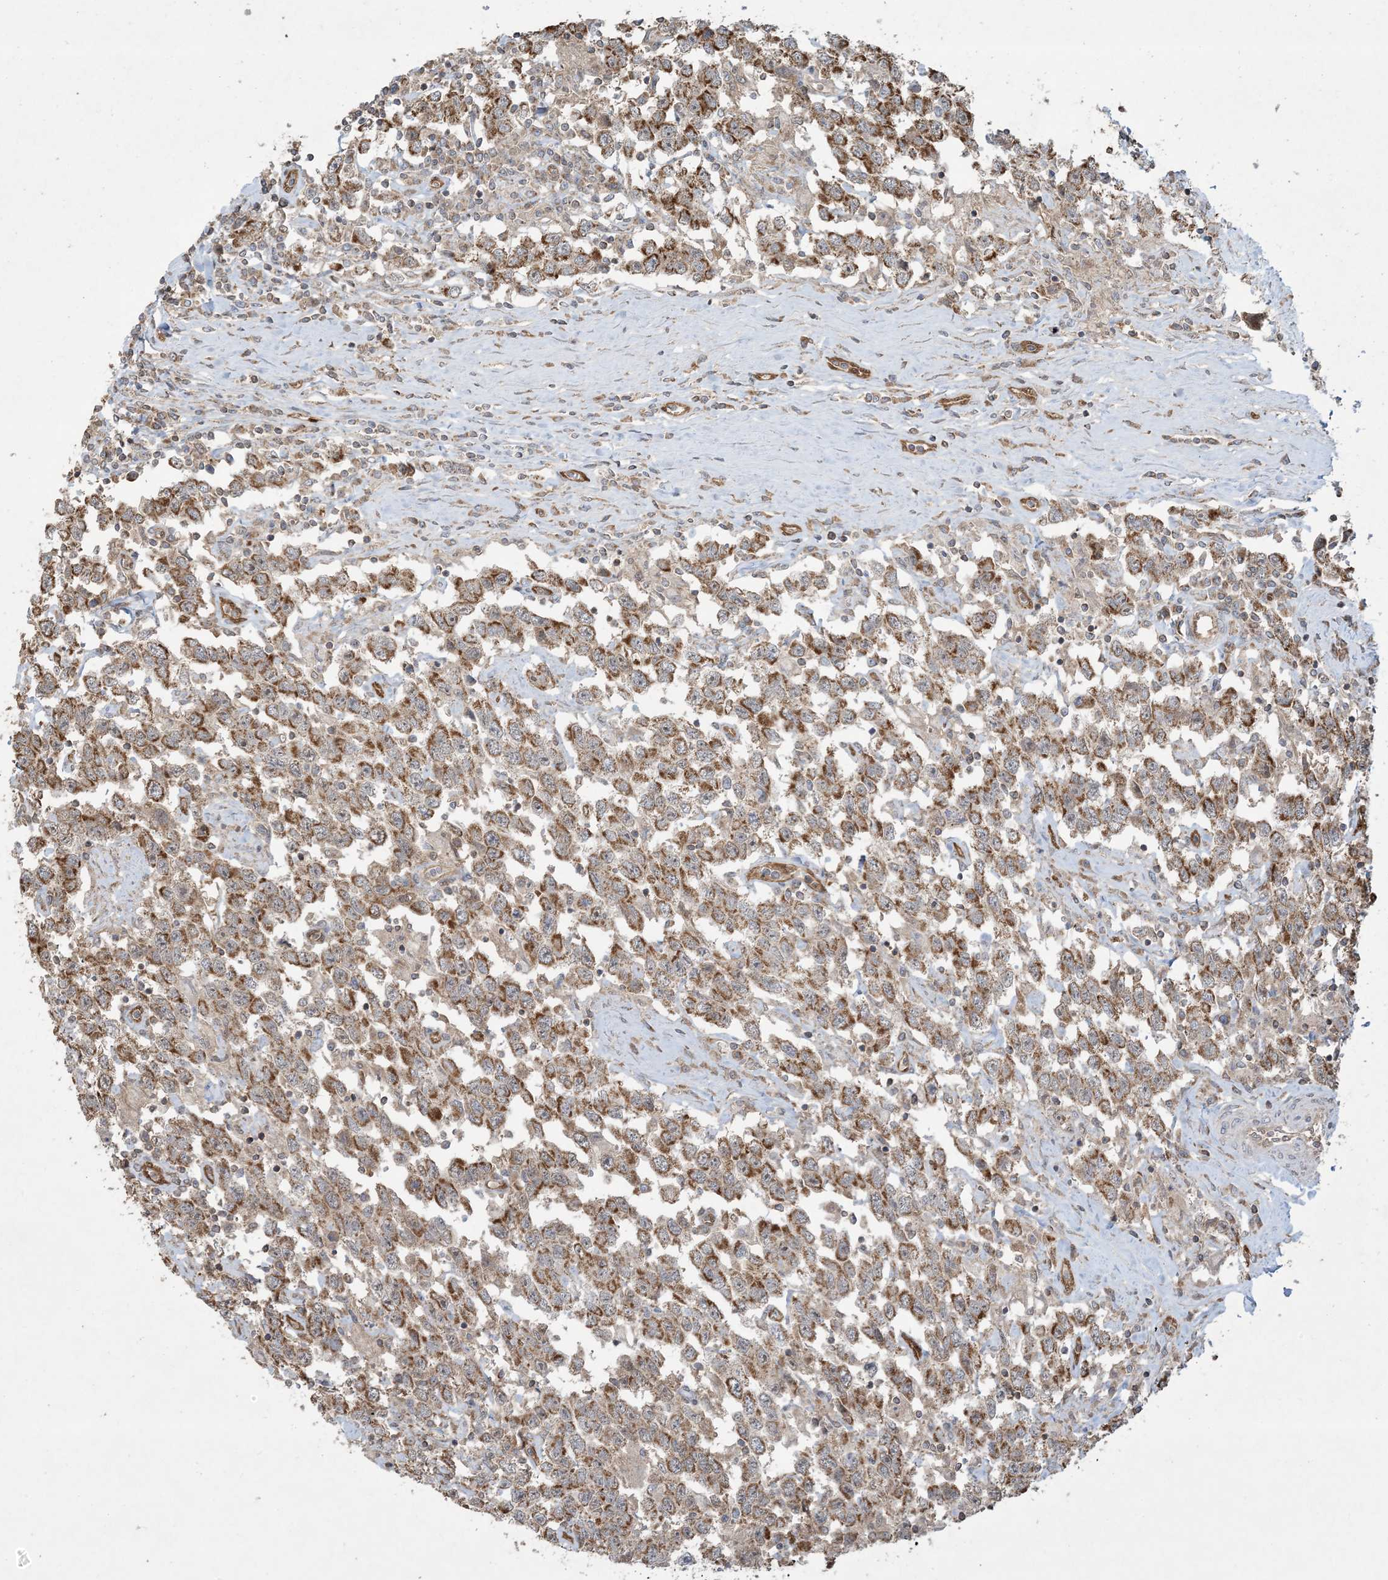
{"staining": {"intensity": "moderate", "quantity": ">75%", "location": "cytoplasmic/membranous"}, "tissue": "testis cancer", "cell_type": "Tumor cells", "image_type": "cancer", "snomed": [{"axis": "morphology", "description": "Seminoma, NOS"}, {"axis": "topography", "description": "Testis"}], "caption": "Brown immunohistochemical staining in testis cancer displays moderate cytoplasmic/membranous expression in approximately >75% of tumor cells. The staining was performed using DAB to visualize the protein expression in brown, while the nuclei were stained in blue with hematoxylin (Magnification: 20x).", "gene": "PPM1F", "patient": {"sex": "male", "age": 41}}